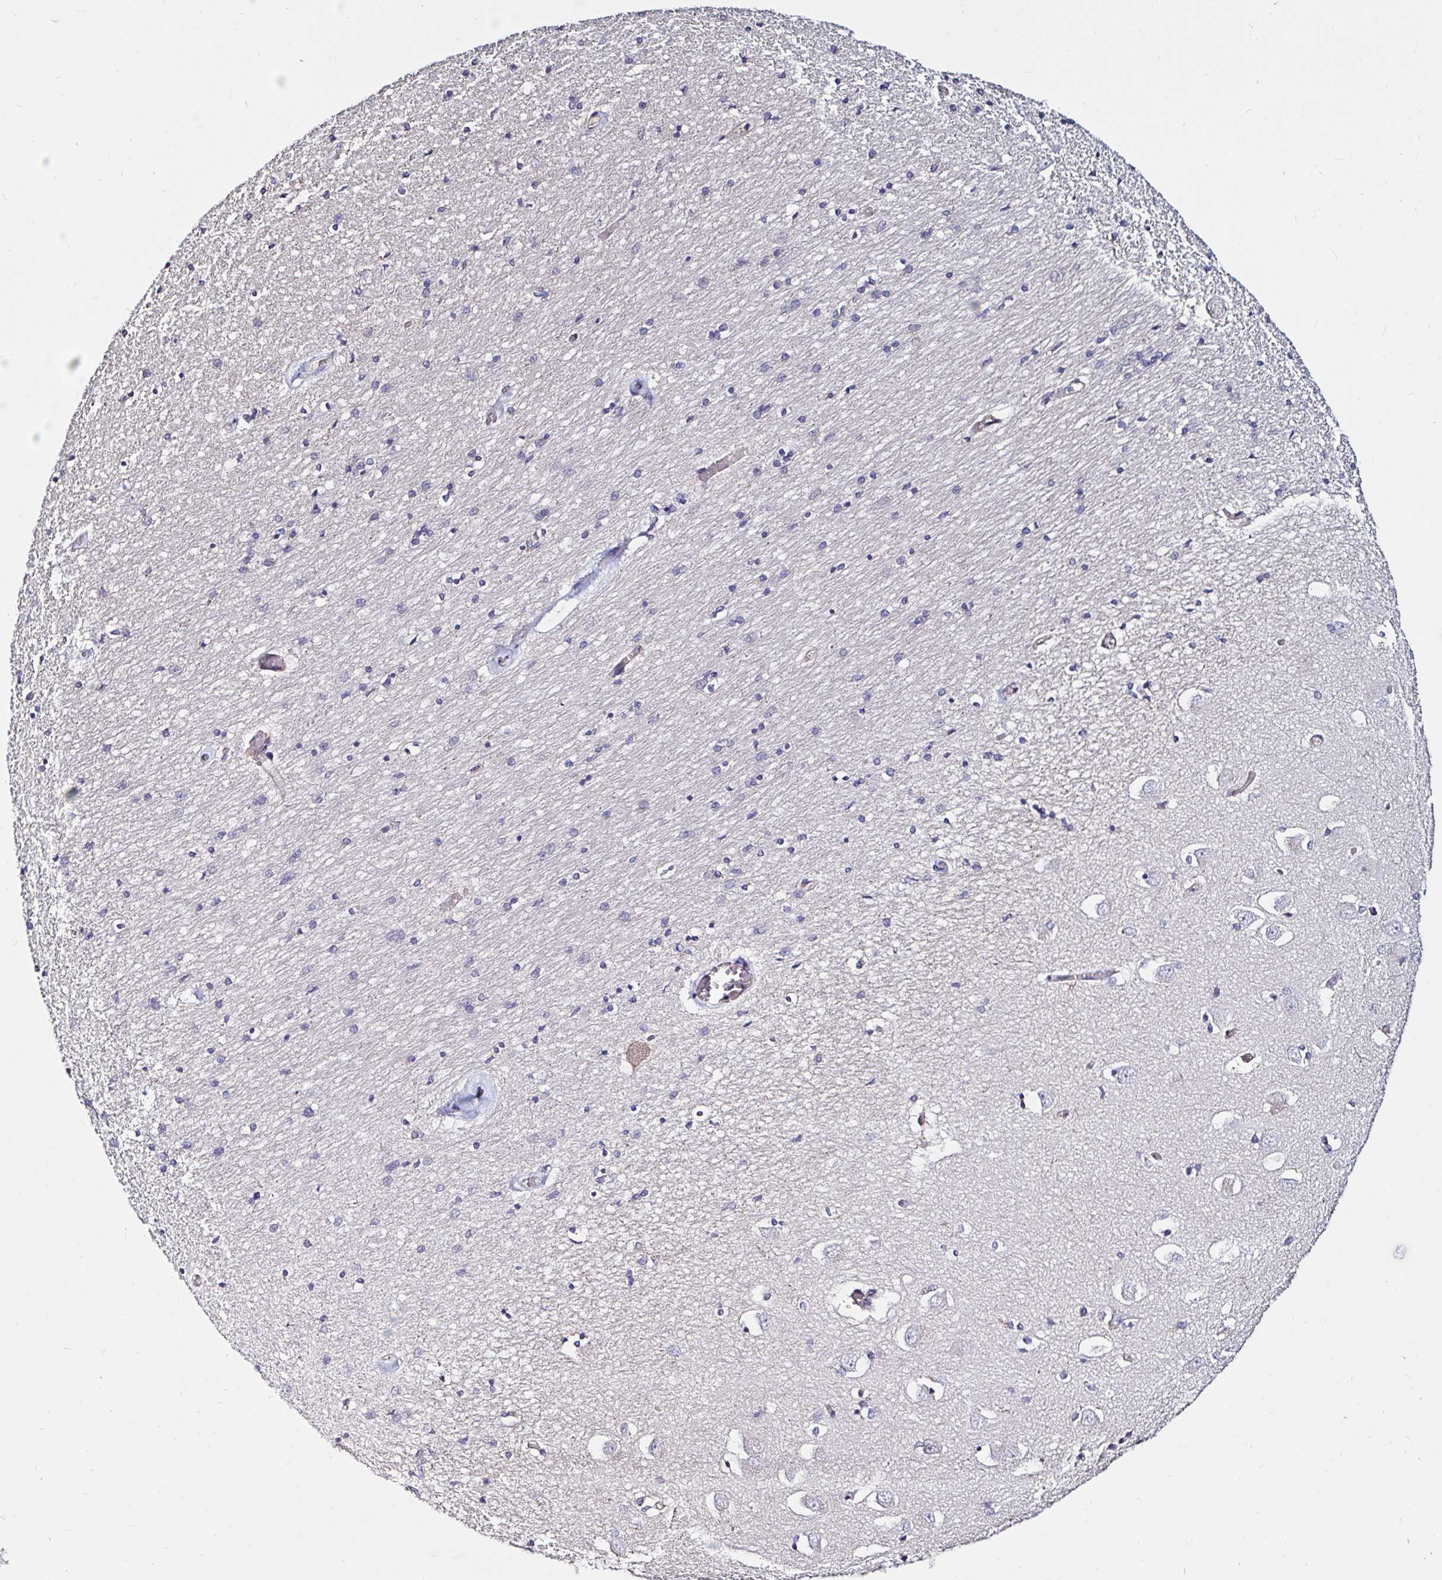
{"staining": {"intensity": "negative", "quantity": "none", "location": "none"}, "tissue": "caudate", "cell_type": "Glial cells", "image_type": "normal", "snomed": [{"axis": "morphology", "description": "Normal tissue, NOS"}, {"axis": "topography", "description": "Lateral ventricle wall"}, {"axis": "topography", "description": "Hippocampus"}], "caption": "High magnification brightfield microscopy of normal caudate stained with DAB (brown) and counterstained with hematoxylin (blue): glial cells show no significant staining. Brightfield microscopy of IHC stained with DAB (brown) and hematoxylin (blue), captured at high magnification.", "gene": "RSRP1", "patient": {"sex": "female", "age": 63}}